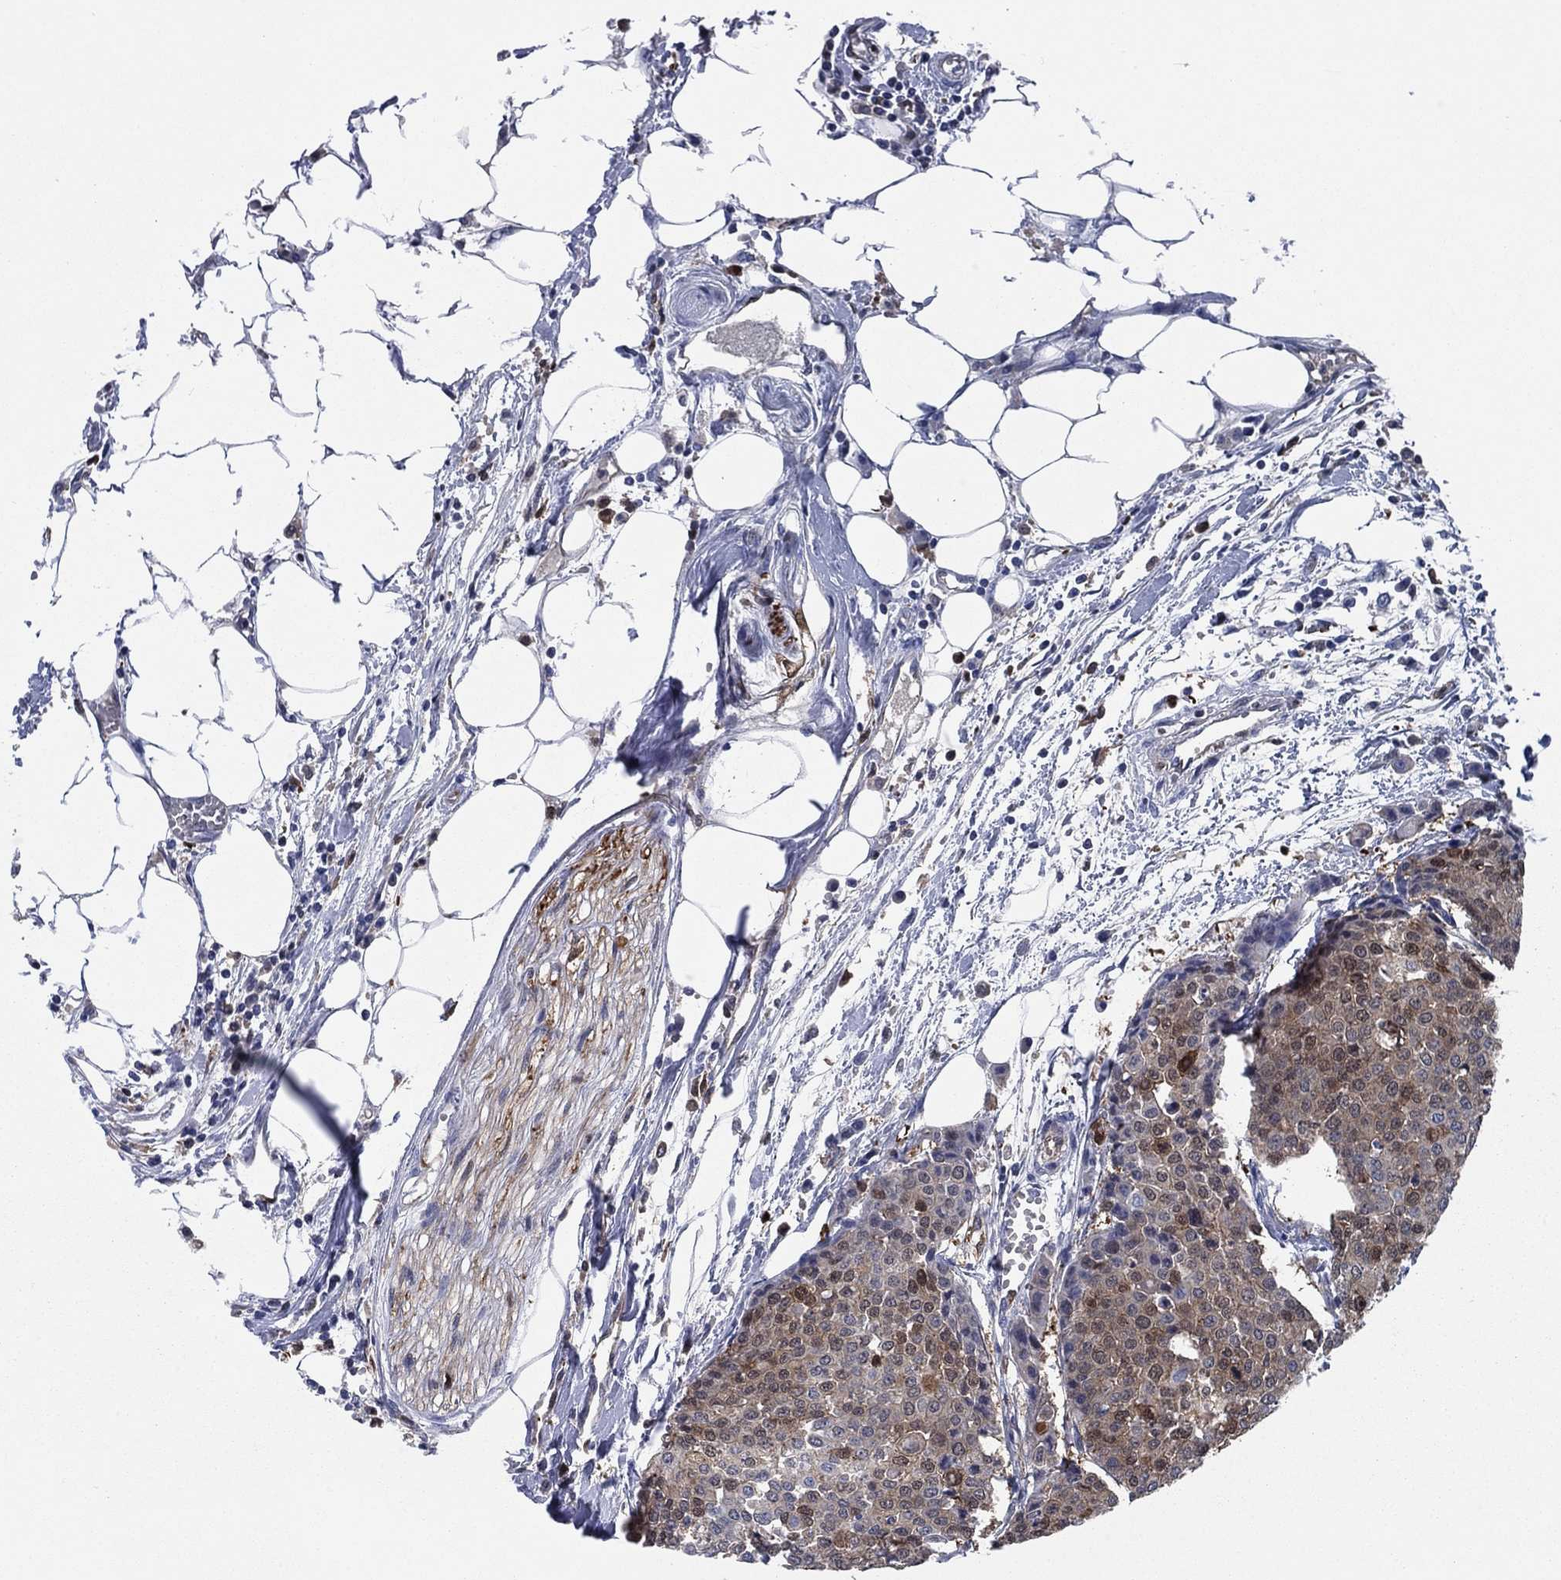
{"staining": {"intensity": "negative", "quantity": "none", "location": "none"}, "tissue": "carcinoid", "cell_type": "Tumor cells", "image_type": "cancer", "snomed": [{"axis": "morphology", "description": "Carcinoid, malignant, NOS"}, {"axis": "topography", "description": "Colon"}], "caption": "This photomicrograph is of malignant carcinoid stained with immunohistochemistry (IHC) to label a protein in brown with the nuclei are counter-stained blue. There is no positivity in tumor cells. (Immunohistochemistry, brightfield microscopy, high magnification).", "gene": "STMN1", "patient": {"sex": "male", "age": 81}}